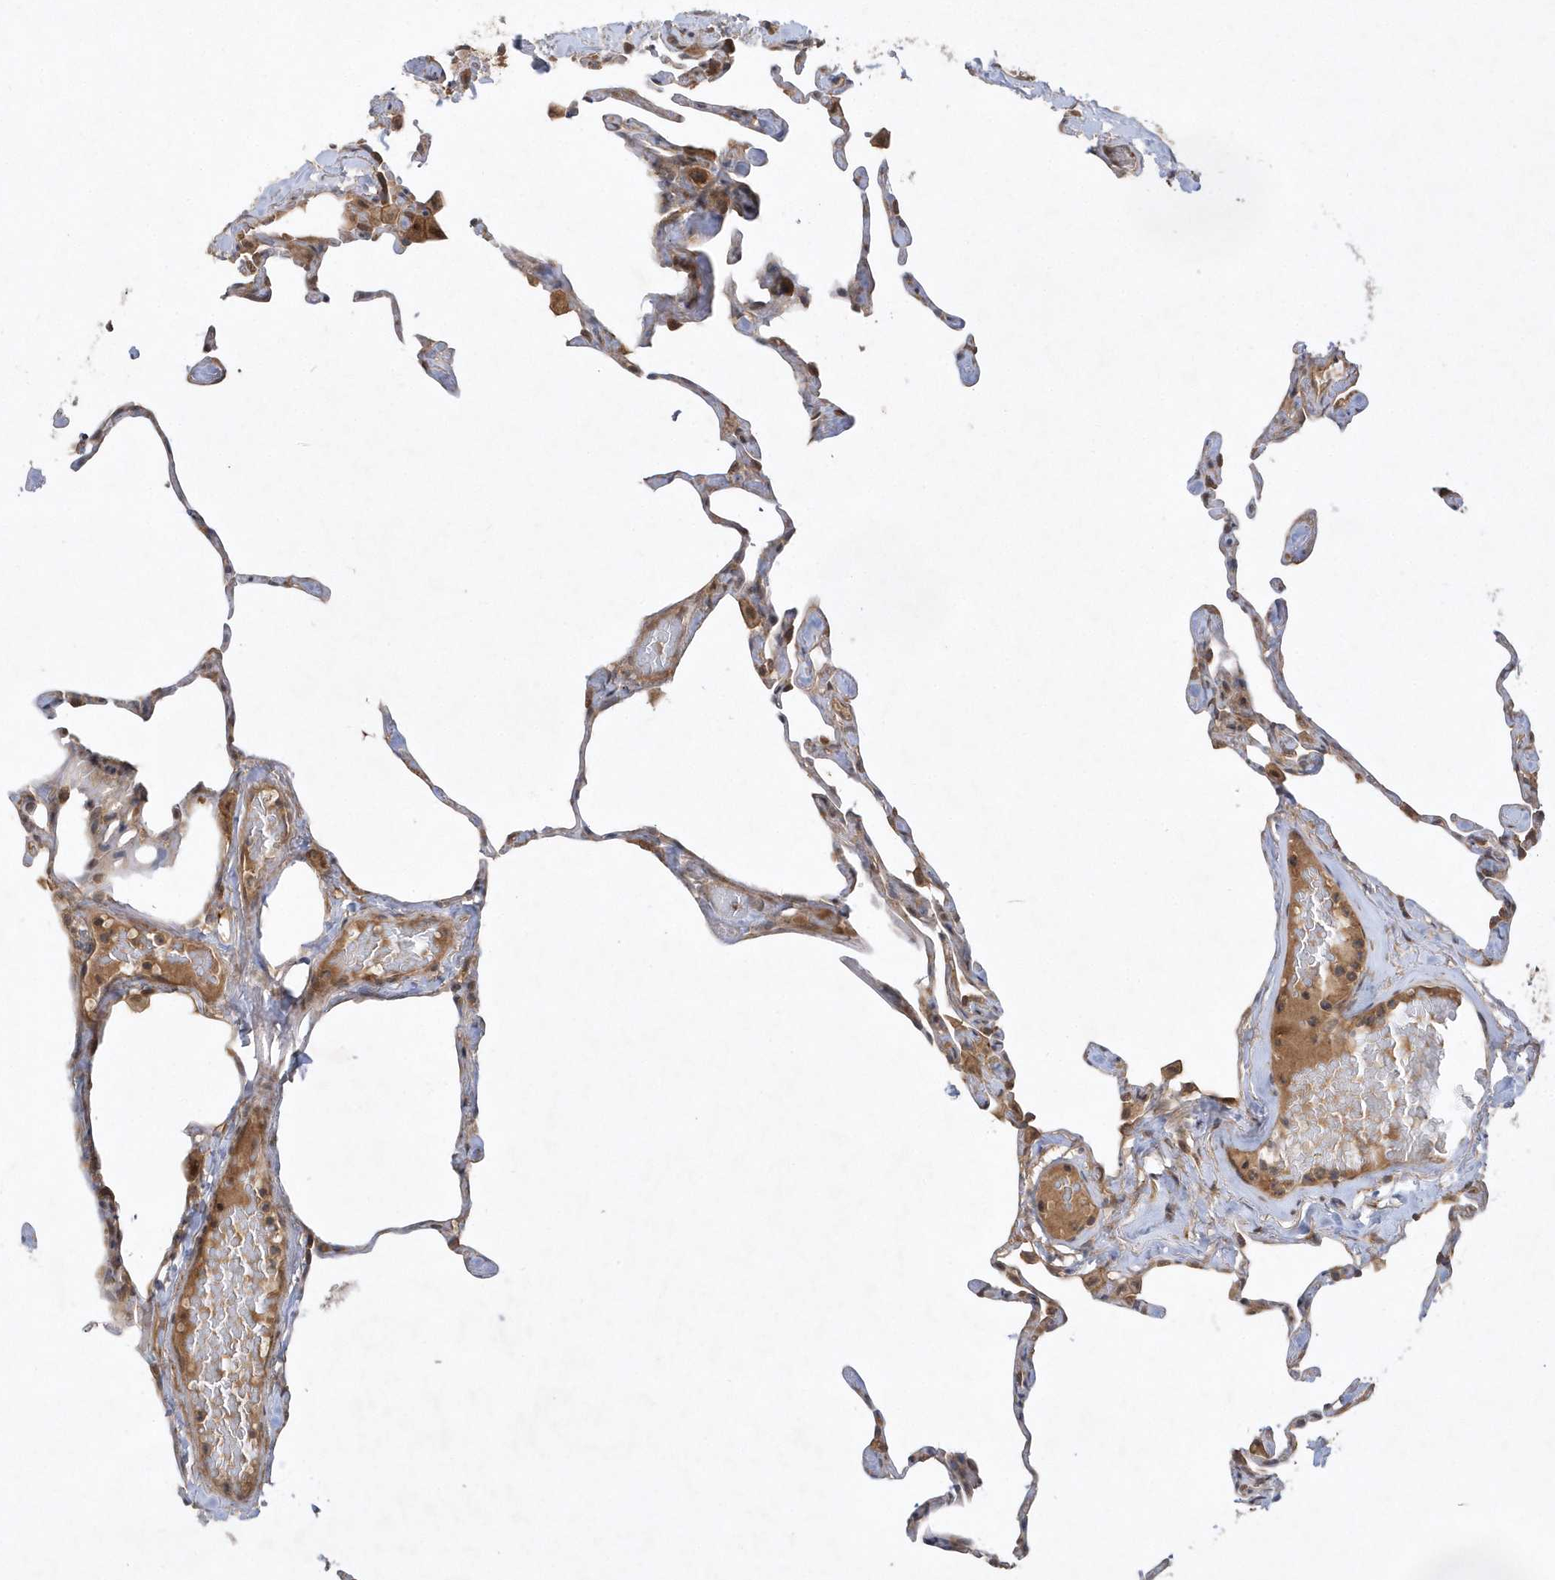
{"staining": {"intensity": "weak", "quantity": "<25%", "location": "cytoplasmic/membranous"}, "tissue": "lung", "cell_type": "Alveolar cells", "image_type": "normal", "snomed": [{"axis": "morphology", "description": "Normal tissue, NOS"}, {"axis": "topography", "description": "Lung"}], "caption": "The IHC image has no significant staining in alveolar cells of lung. (Stains: DAB immunohistochemistry (IHC) with hematoxylin counter stain, Microscopy: brightfield microscopy at high magnification).", "gene": "GFM2", "patient": {"sex": "male", "age": 65}}